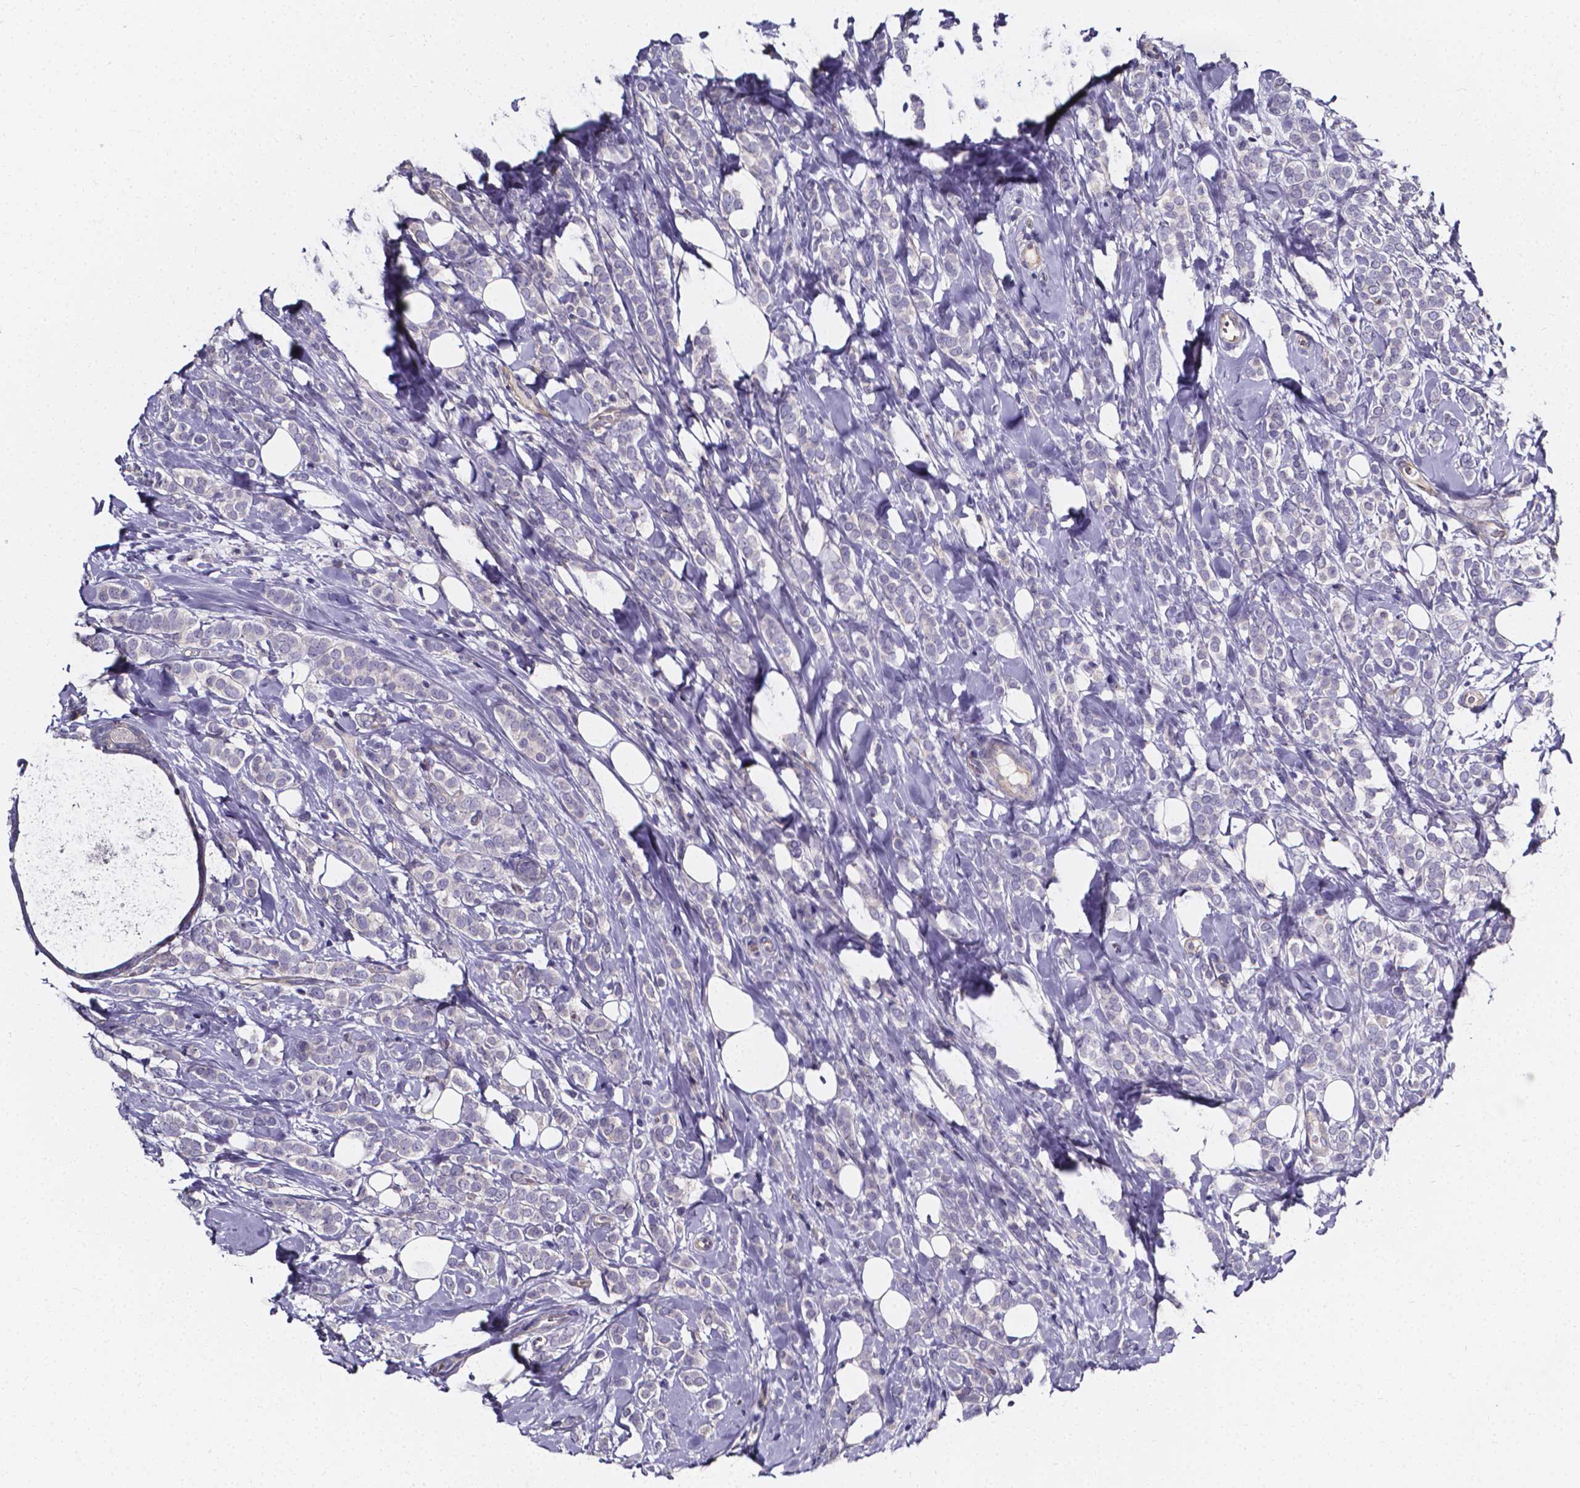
{"staining": {"intensity": "negative", "quantity": "none", "location": "none"}, "tissue": "breast cancer", "cell_type": "Tumor cells", "image_type": "cancer", "snomed": [{"axis": "morphology", "description": "Lobular carcinoma"}, {"axis": "topography", "description": "Breast"}], "caption": "Tumor cells are negative for brown protein staining in breast cancer.", "gene": "CACNG8", "patient": {"sex": "female", "age": 49}}